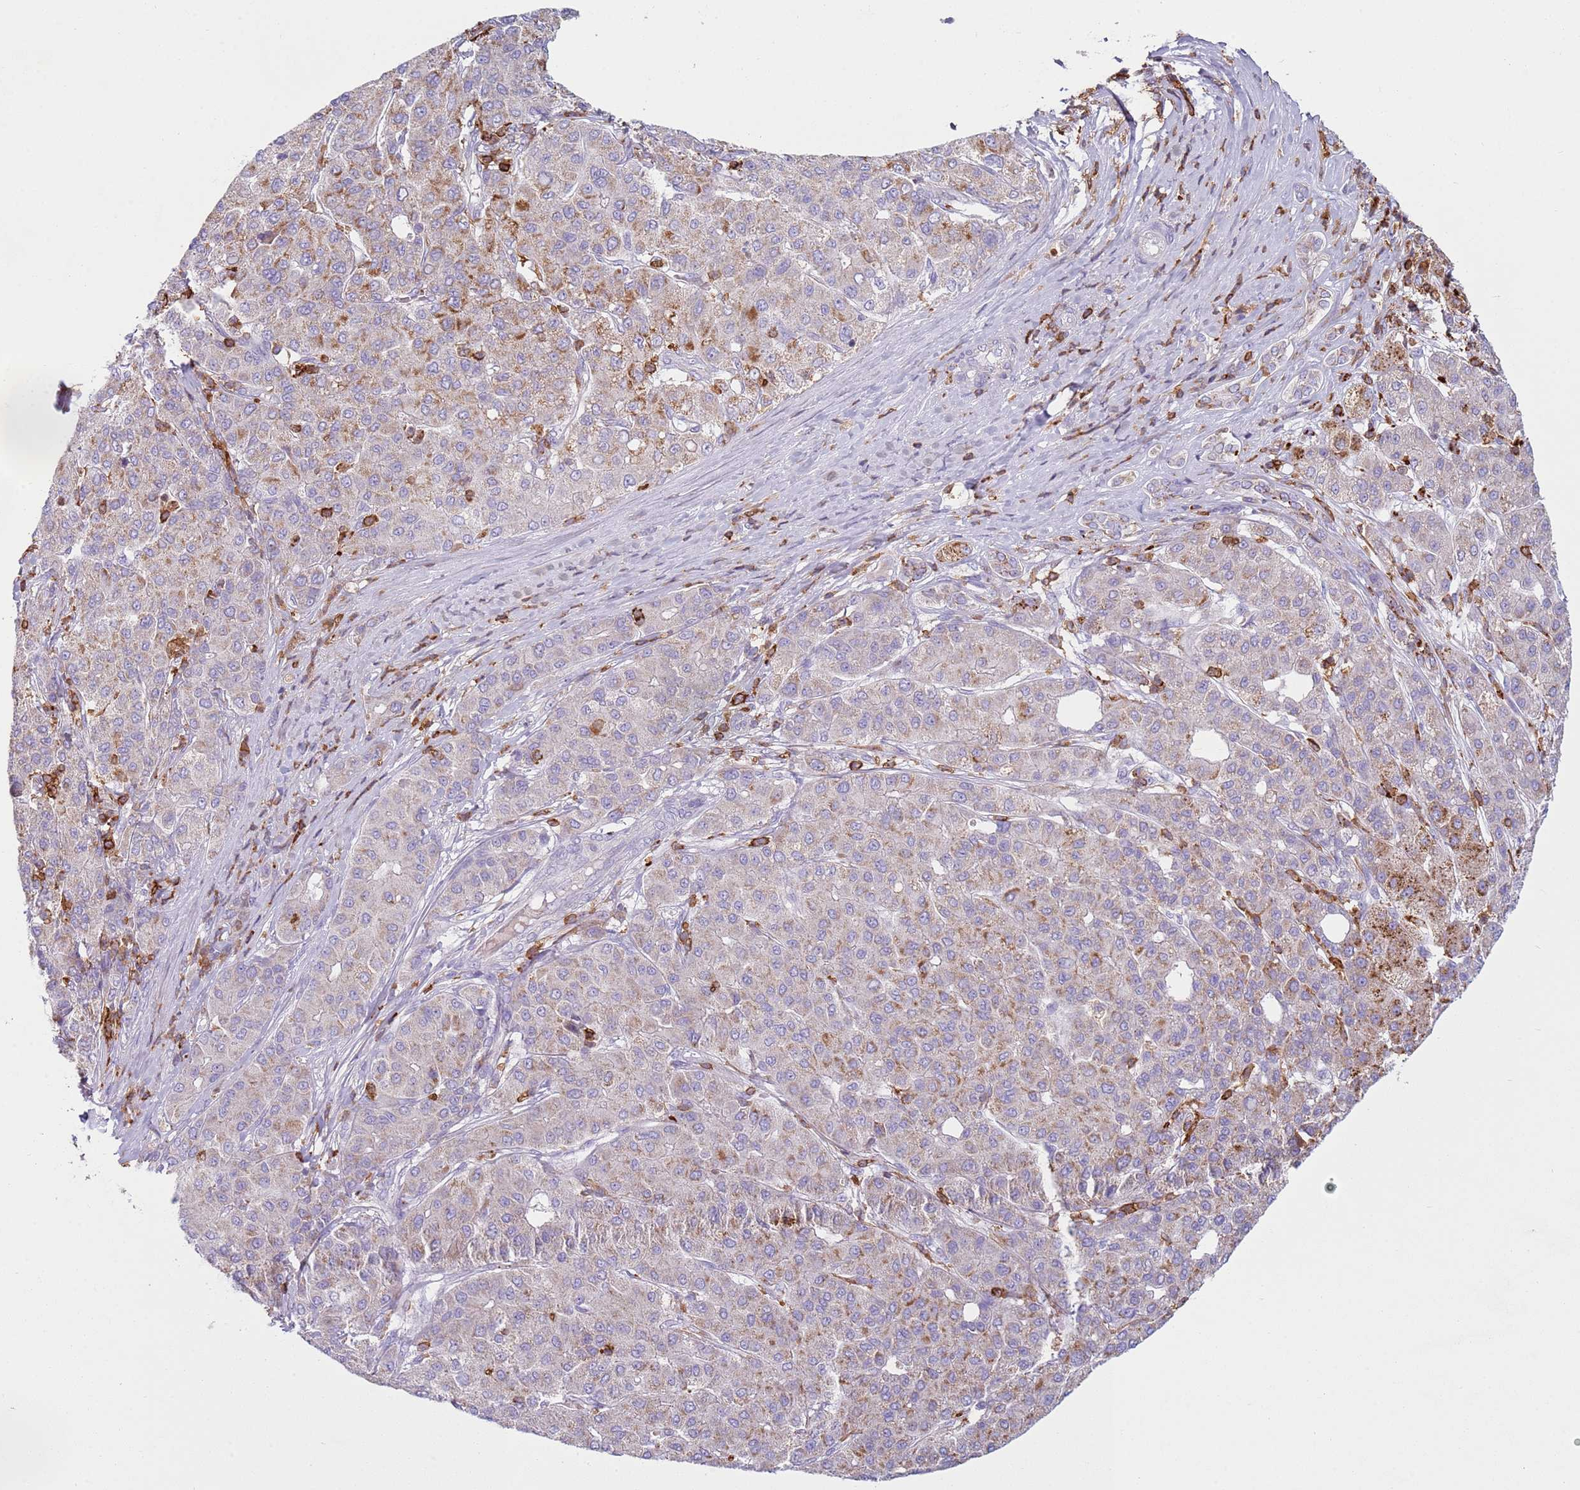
{"staining": {"intensity": "moderate", "quantity": "25%-75%", "location": "cytoplasmic/membranous"}, "tissue": "liver cancer", "cell_type": "Tumor cells", "image_type": "cancer", "snomed": [{"axis": "morphology", "description": "Carcinoma, Hepatocellular, NOS"}, {"axis": "topography", "description": "Liver"}], "caption": "Liver cancer (hepatocellular carcinoma) stained with DAB IHC reveals medium levels of moderate cytoplasmic/membranous expression in approximately 25%-75% of tumor cells.", "gene": "TTPAL", "patient": {"sex": "male", "age": 65}}